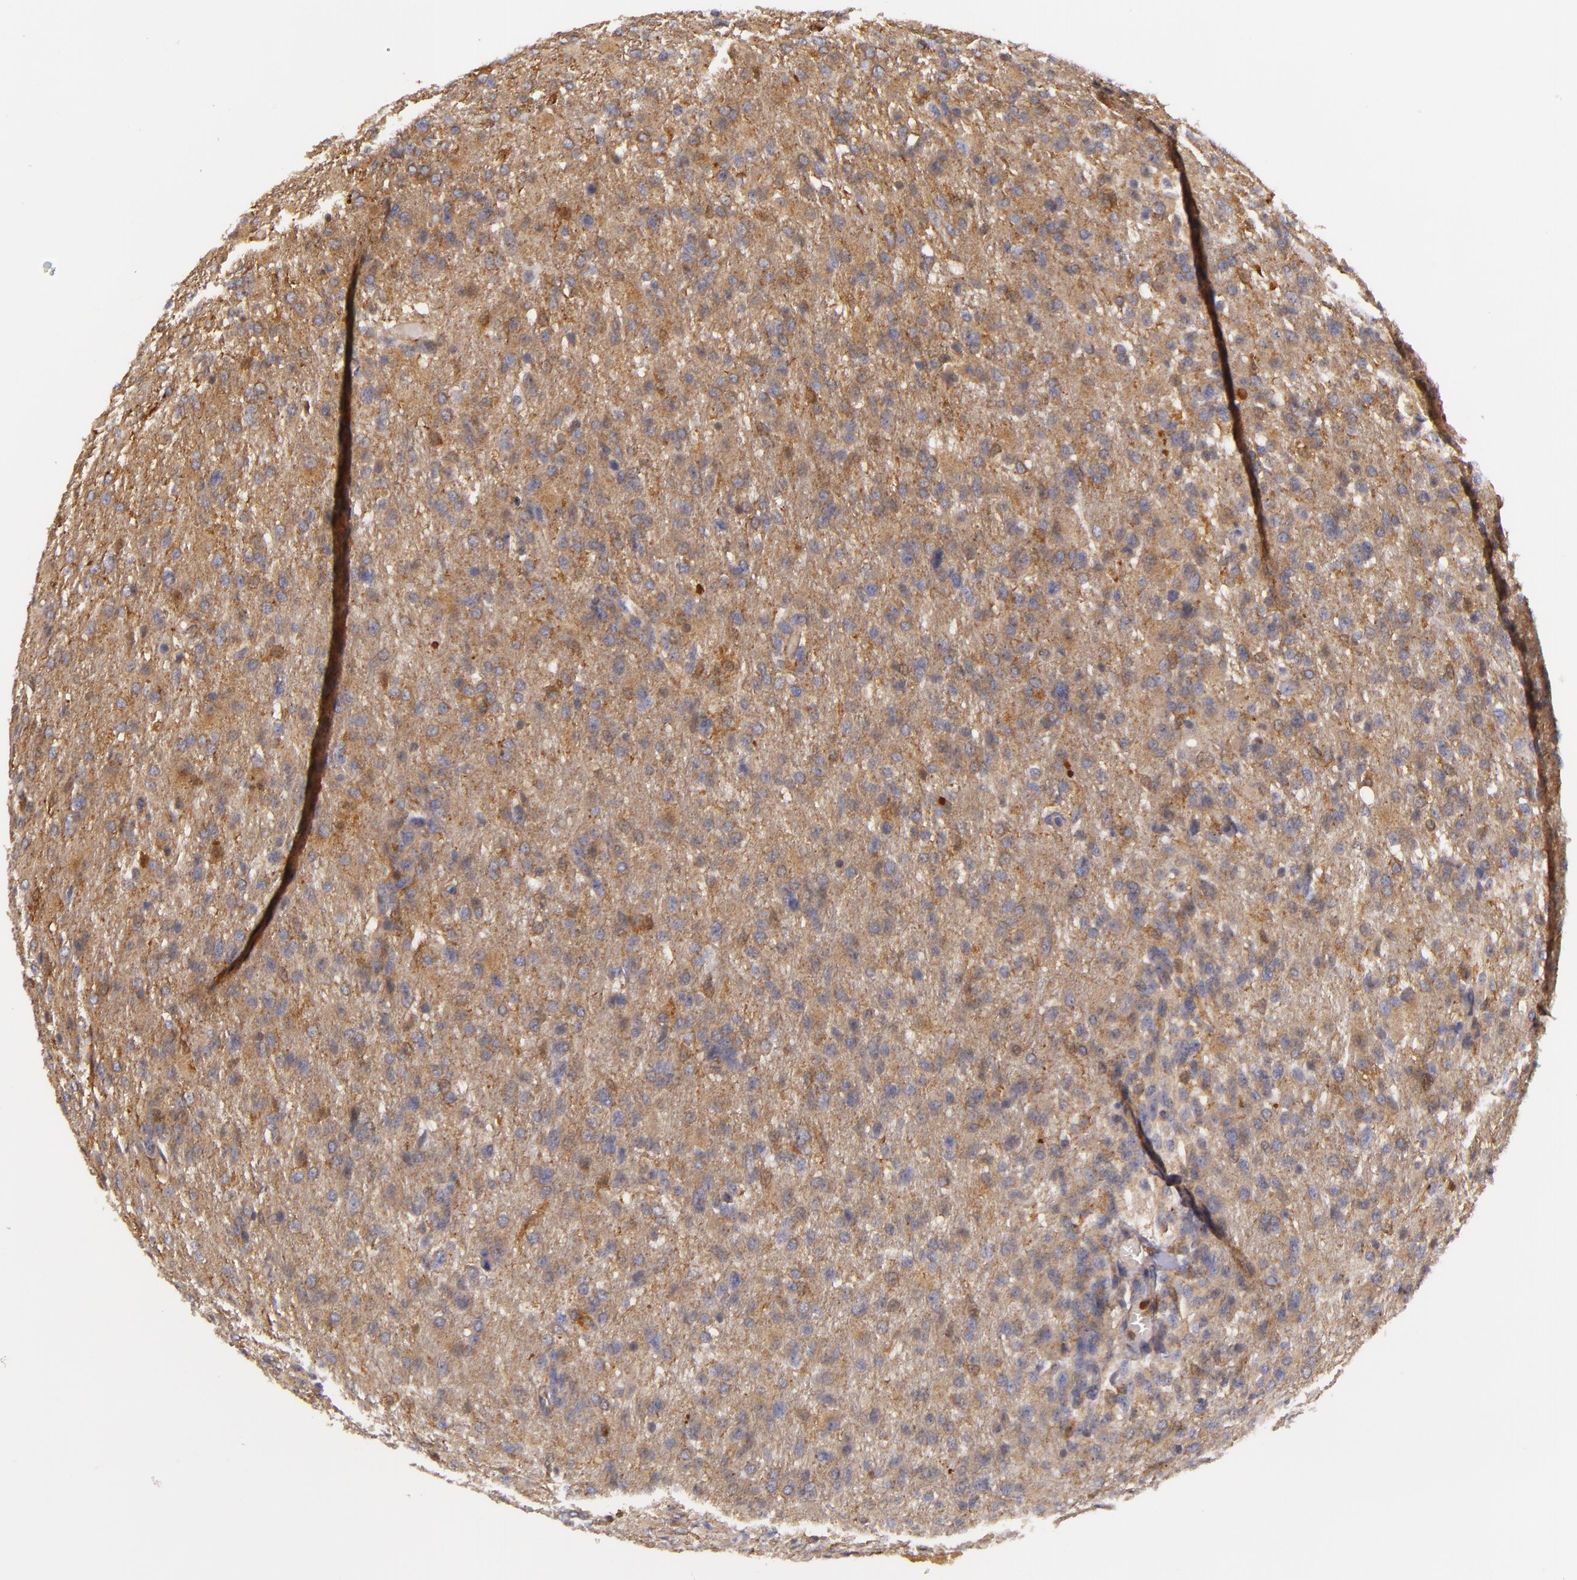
{"staining": {"intensity": "moderate", "quantity": ">75%", "location": "cytoplasmic/membranous"}, "tissue": "glioma", "cell_type": "Tumor cells", "image_type": "cancer", "snomed": [{"axis": "morphology", "description": "Glioma, malignant, High grade"}, {"axis": "topography", "description": "Brain"}], "caption": "The immunohistochemical stain highlights moderate cytoplasmic/membranous staining in tumor cells of high-grade glioma (malignant) tissue. (DAB (3,3'-diaminobenzidine) = brown stain, brightfield microscopy at high magnification).", "gene": "TOM1", "patient": {"sex": "male", "age": 68}}